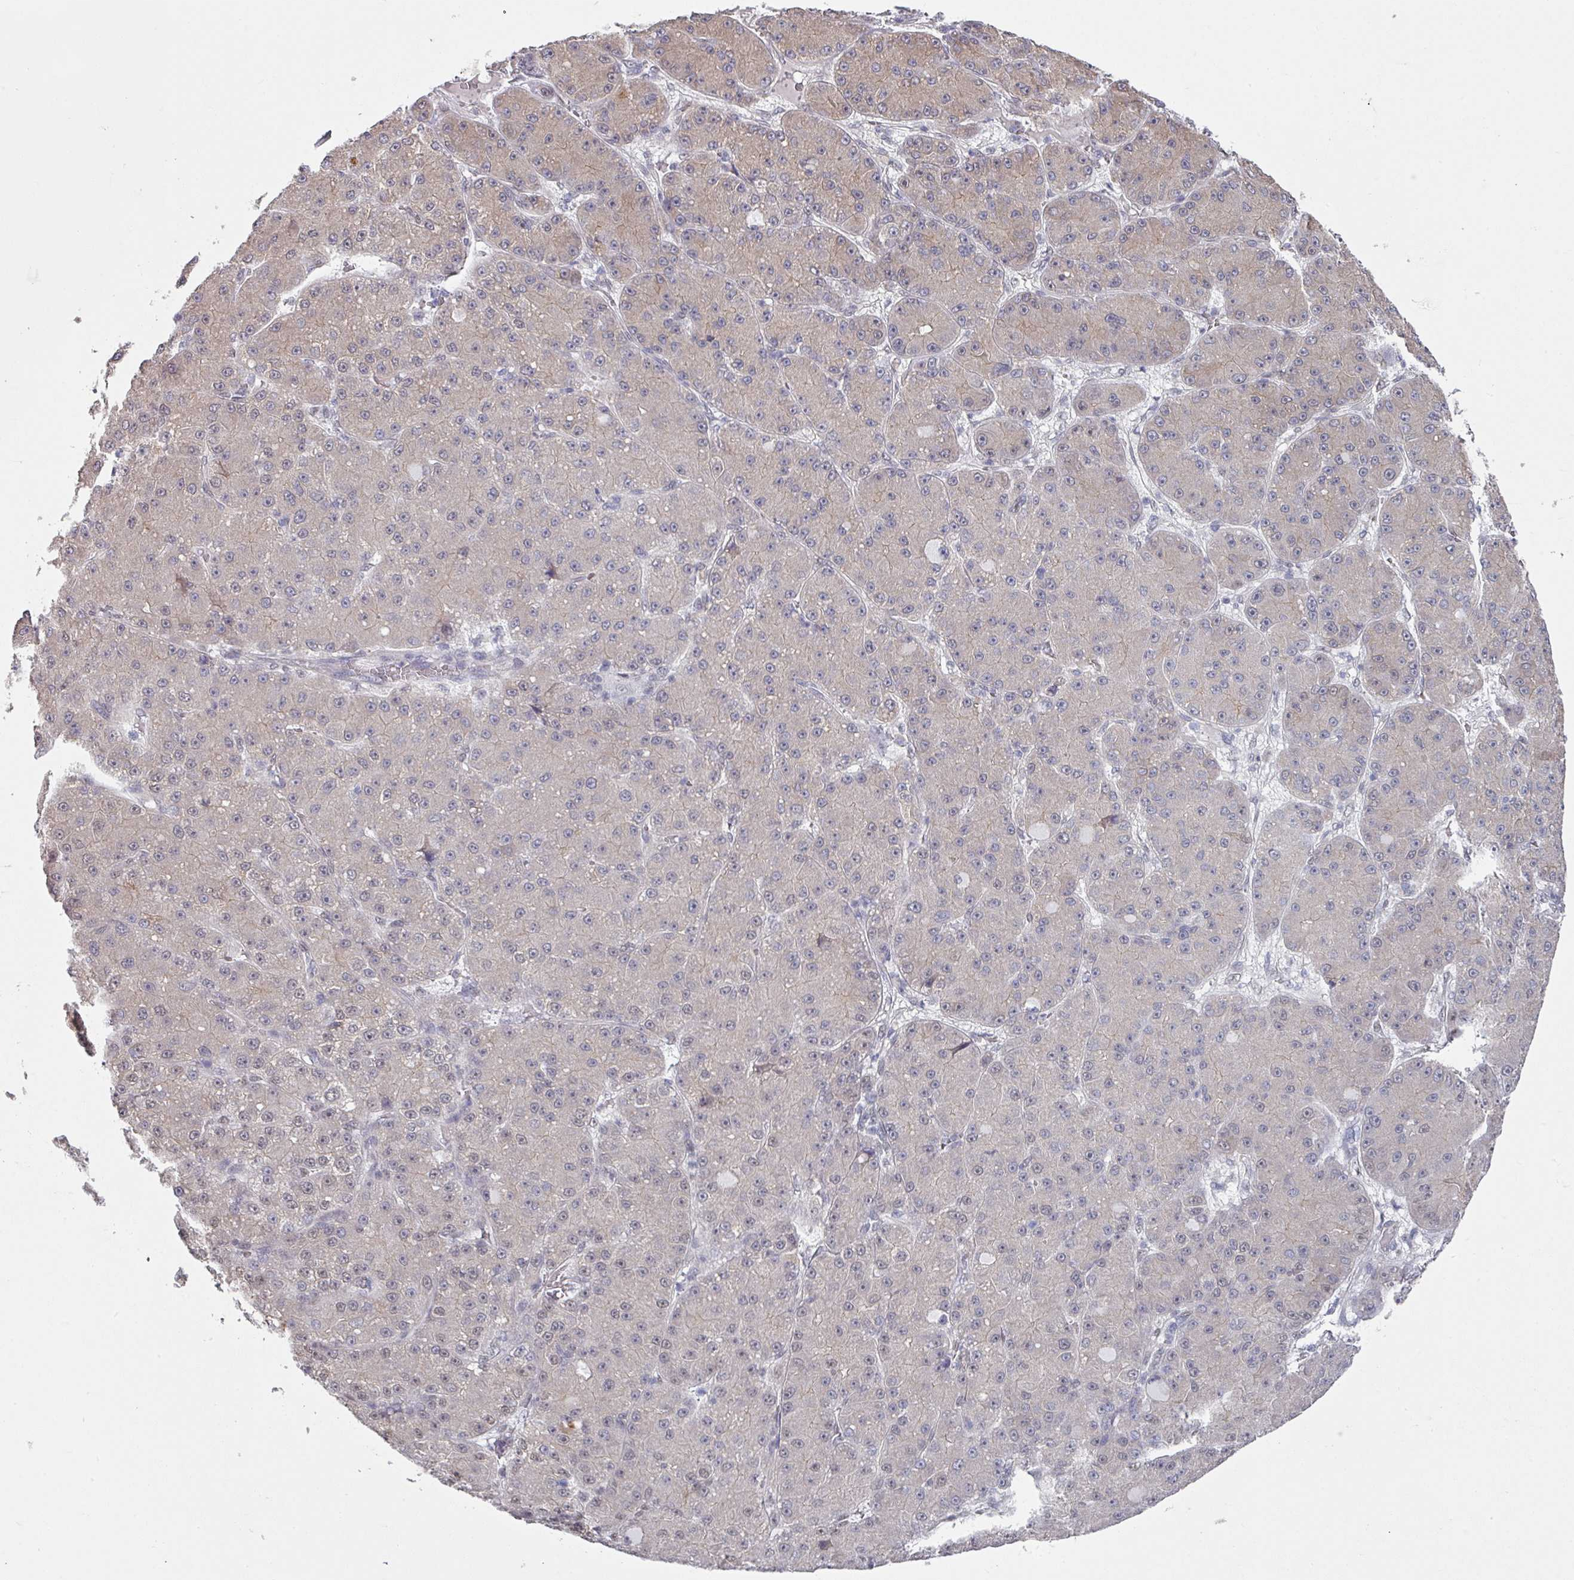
{"staining": {"intensity": "weak", "quantity": "<25%", "location": "cytoplasmic/membranous"}, "tissue": "liver cancer", "cell_type": "Tumor cells", "image_type": "cancer", "snomed": [{"axis": "morphology", "description": "Carcinoma, Hepatocellular, NOS"}, {"axis": "topography", "description": "Liver"}], "caption": "This is an IHC photomicrograph of hepatocellular carcinoma (liver). There is no staining in tumor cells.", "gene": "TMED5", "patient": {"sex": "male", "age": 67}}